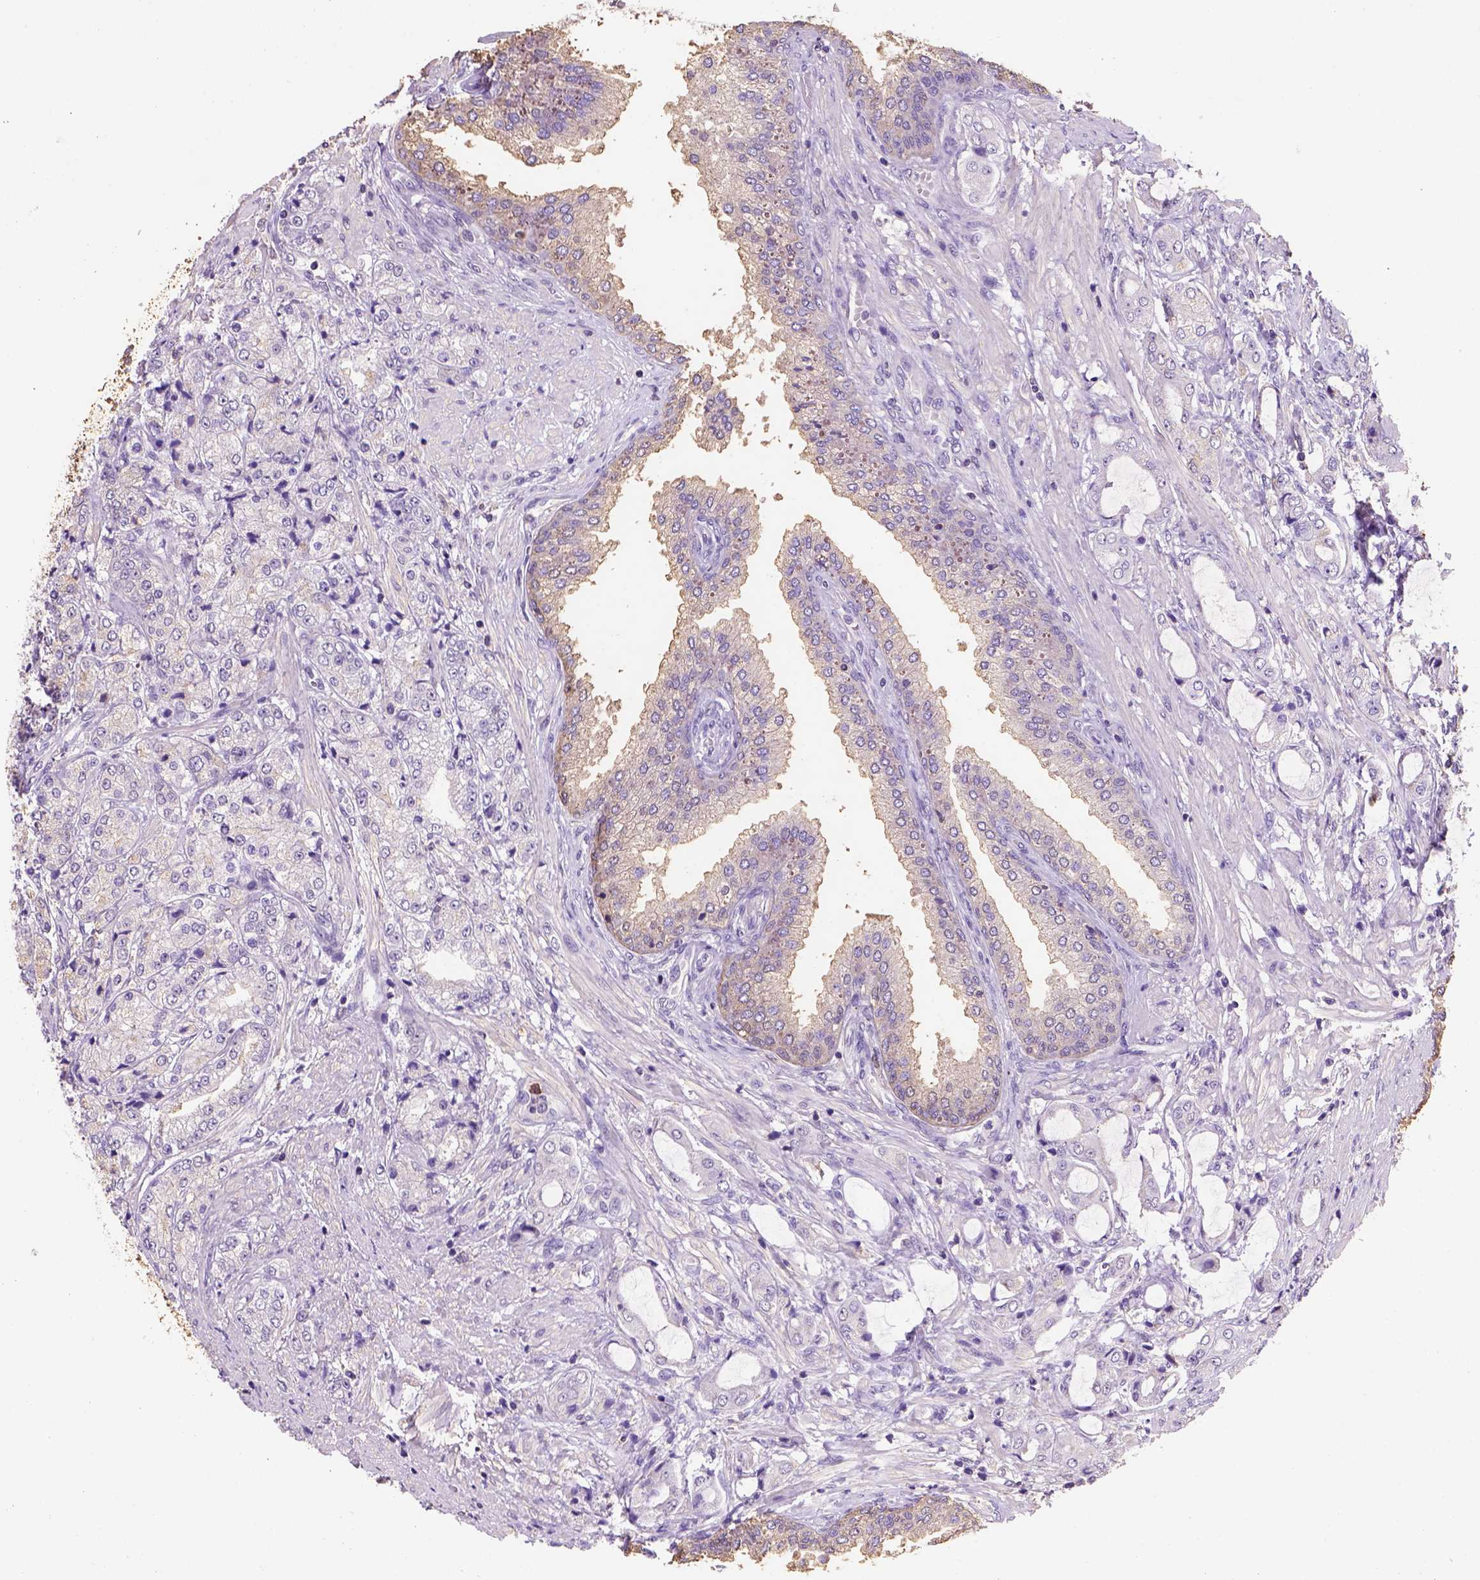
{"staining": {"intensity": "weak", "quantity": "<25%", "location": "cytoplasmic/membranous,nuclear"}, "tissue": "prostate cancer", "cell_type": "Tumor cells", "image_type": "cancer", "snomed": [{"axis": "morphology", "description": "Adenocarcinoma, NOS"}, {"axis": "topography", "description": "Prostate"}], "caption": "High magnification brightfield microscopy of prostate cancer (adenocarcinoma) stained with DAB (brown) and counterstained with hematoxylin (blue): tumor cells show no significant staining.", "gene": "SCML4", "patient": {"sex": "male", "age": 63}}